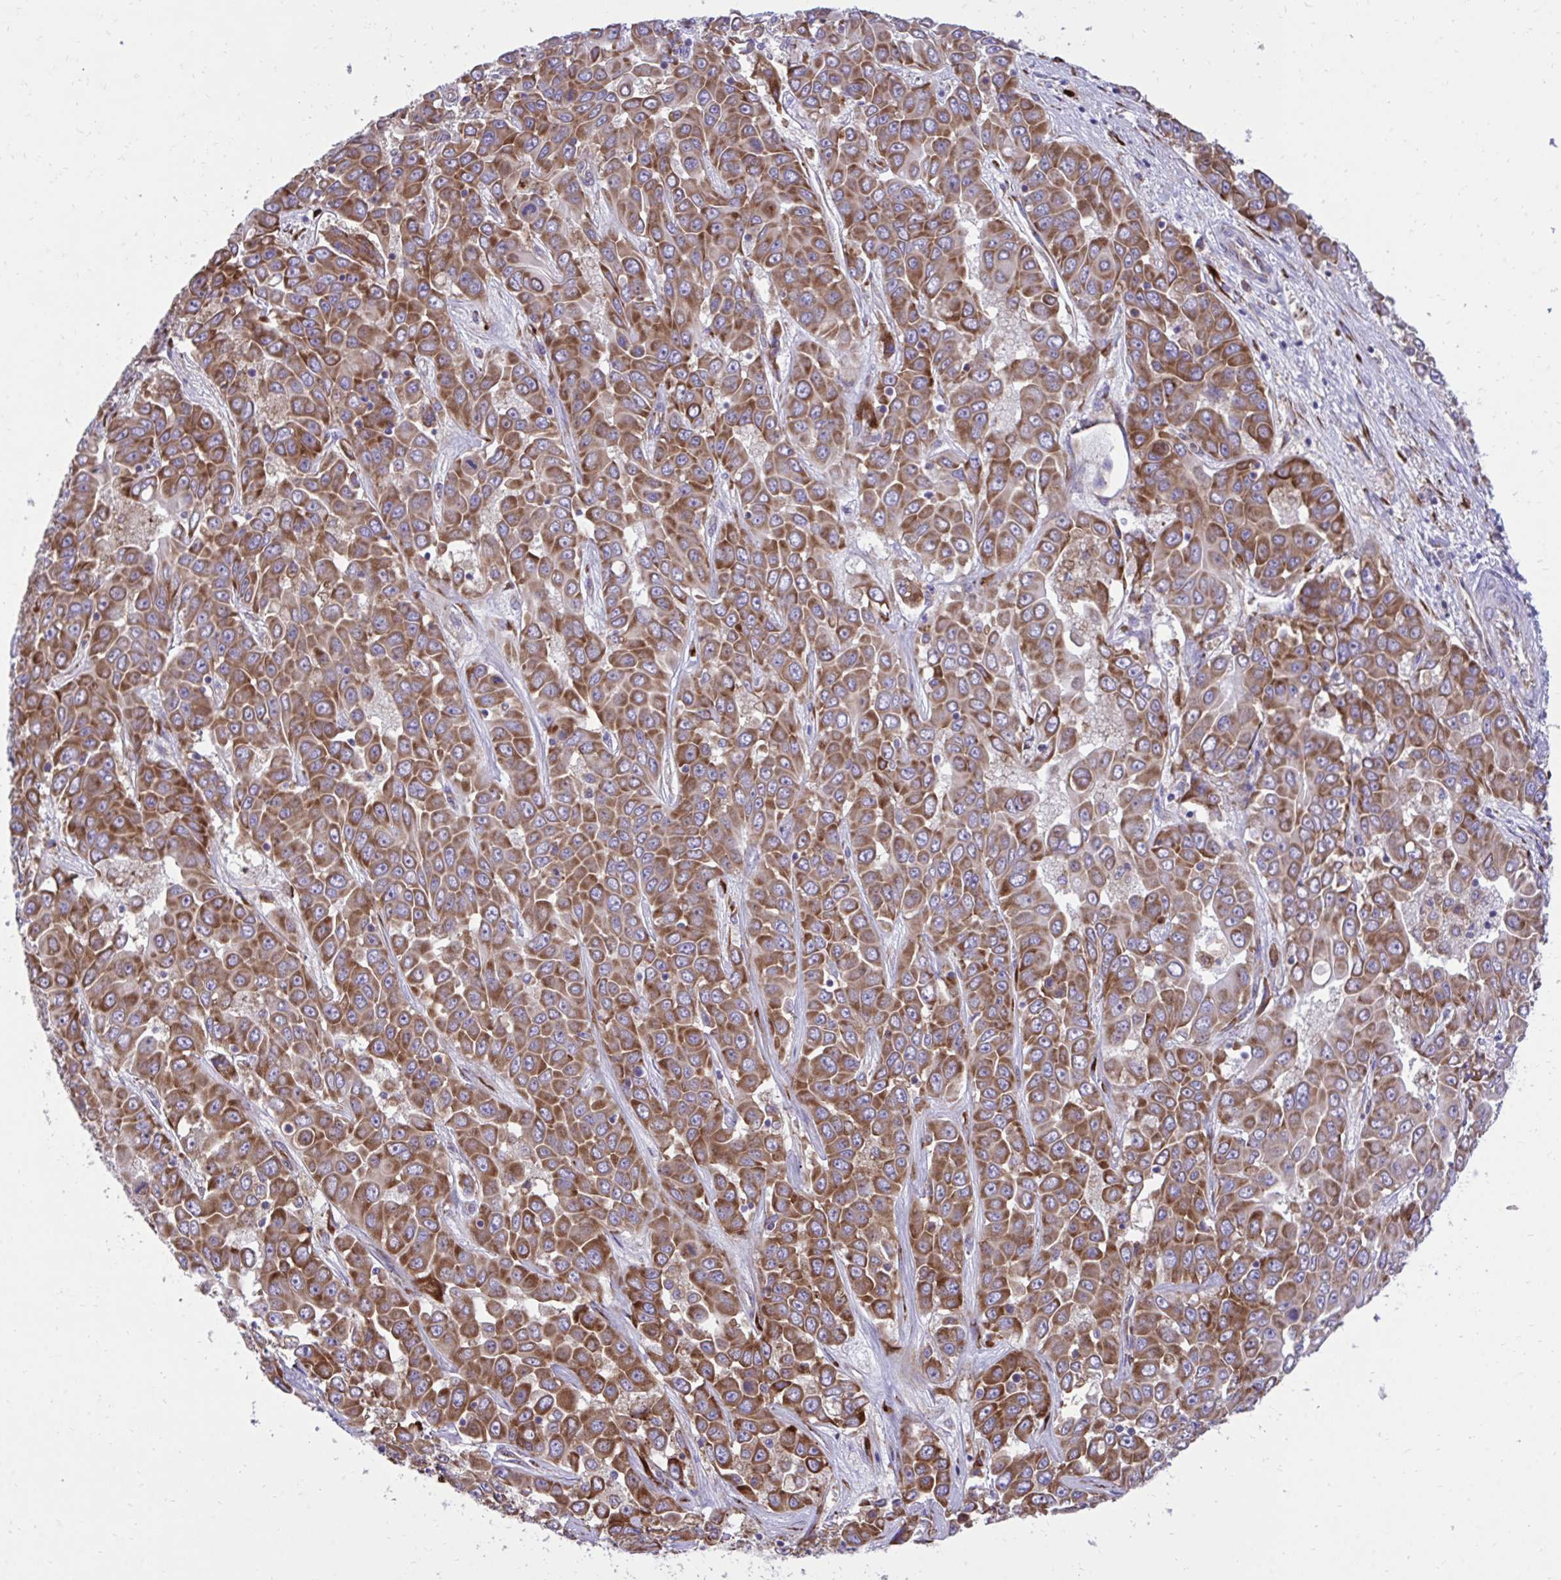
{"staining": {"intensity": "strong", "quantity": ">75%", "location": "cytoplasmic/membranous"}, "tissue": "liver cancer", "cell_type": "Tumor cells", "image_type": "cancer", "snomed": [{"axis": "morphology", "description": "Cholangiocarcinoma"}, {"axis": "topography", "description": "Liver"}], "caption": "Immunohistochemistry image of liver cancer stained for a protein (brown), which demonstrates high levels of strong cytoplasmic/membranous staining in about >75% of tumor cells.", "gene": "RPS15", "patient": {"sex": "female", "age": 52}}